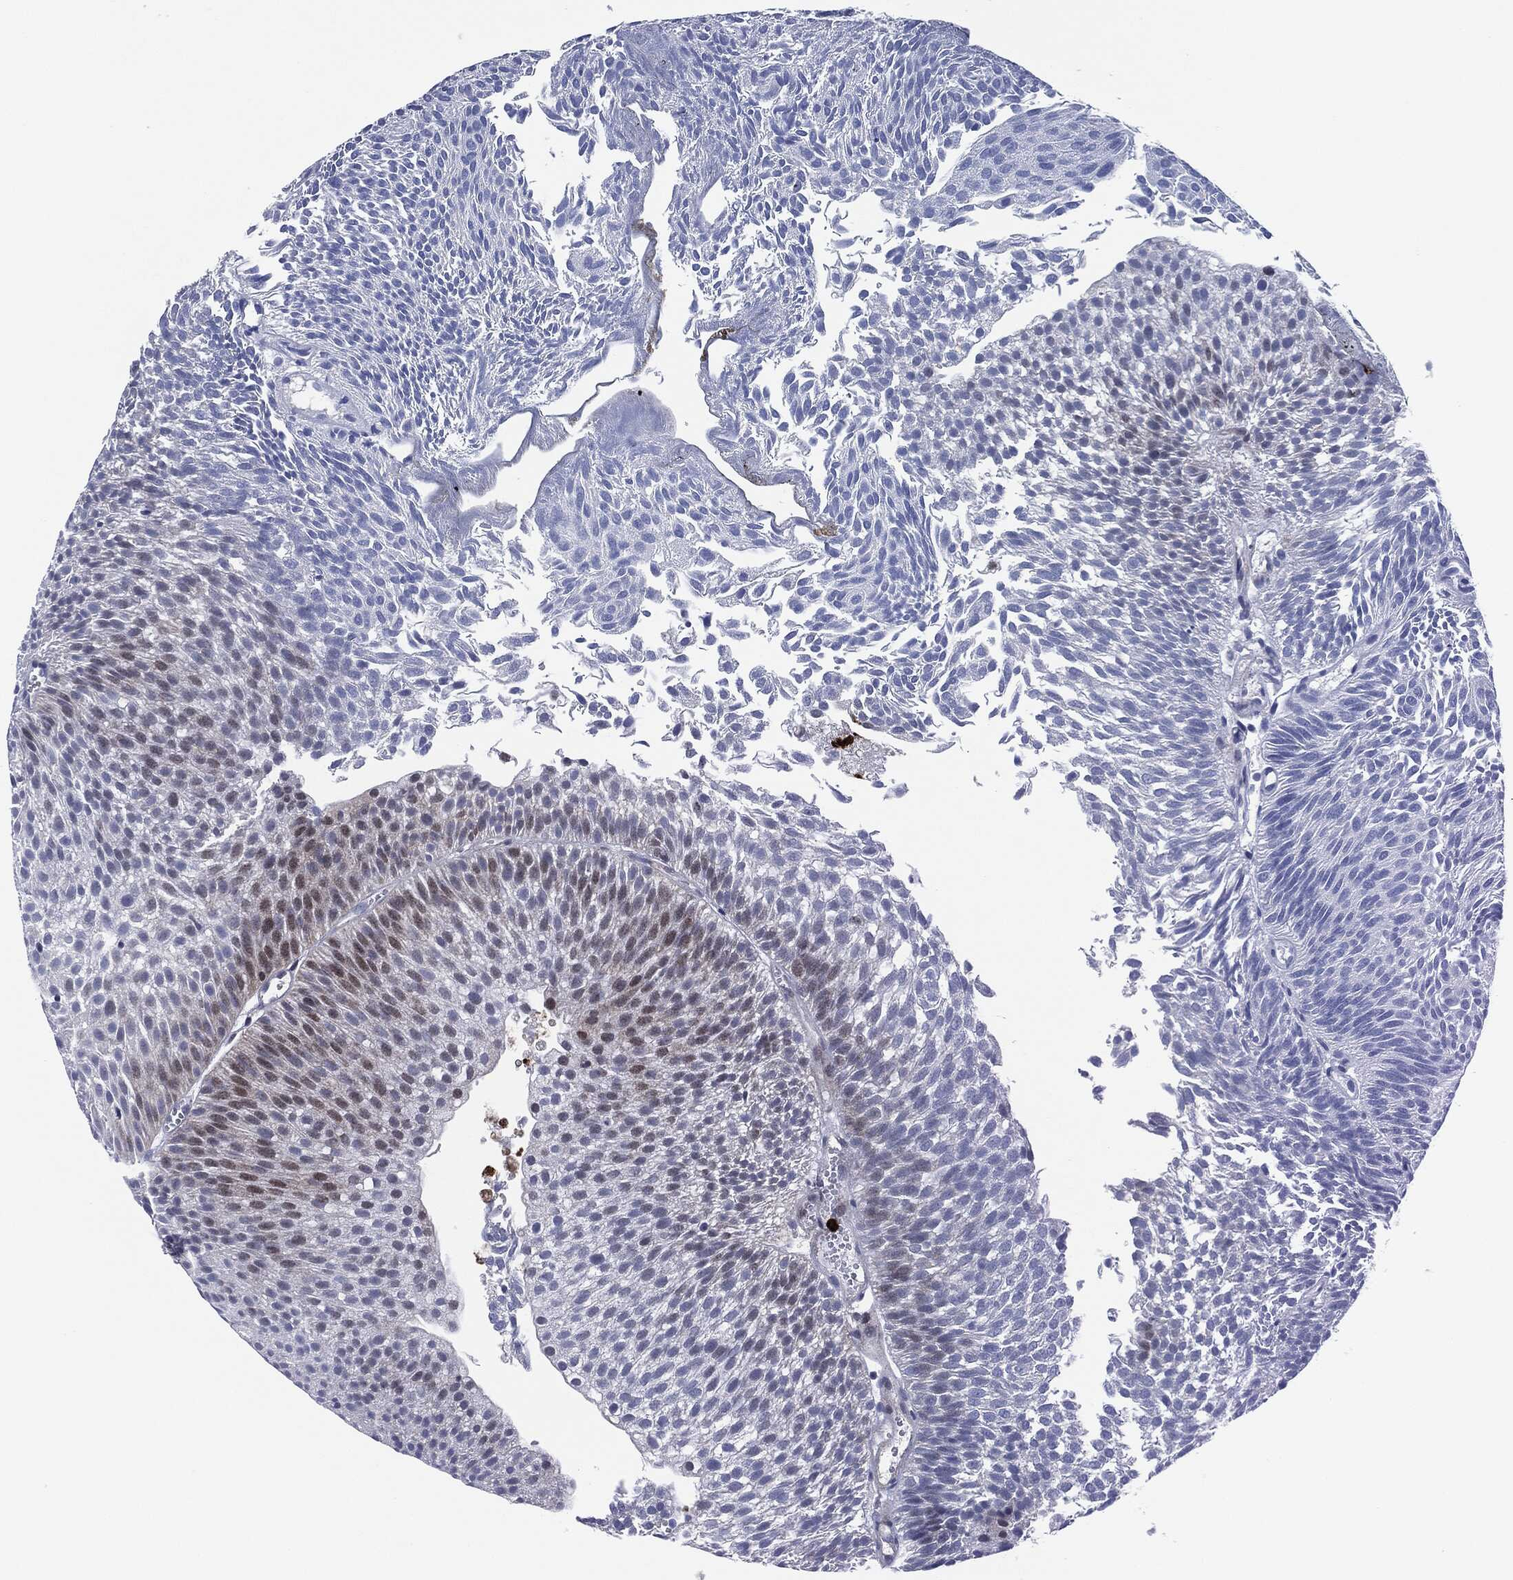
{"staining": {"intensity": "weak", "quantity": "25%-75%", "location": "nuclear"}, "tissue": "urothelial cancer", "cell_type": "Tumor cells", "image_type": "cancer", "snomed": [{"axis": "morphology", "description": "Urothelial carcinoma, Low grade"}, {"axis": "topography", "description": "Urinary bladder"}], "caption": "DAB immunohistochemical staining of human urothelial cancer shows weak nuclear protein expression in approximately 25%-75% of tumor cells.", "gene": "MPO", "patient": {"sex": "male", "age": 65}}